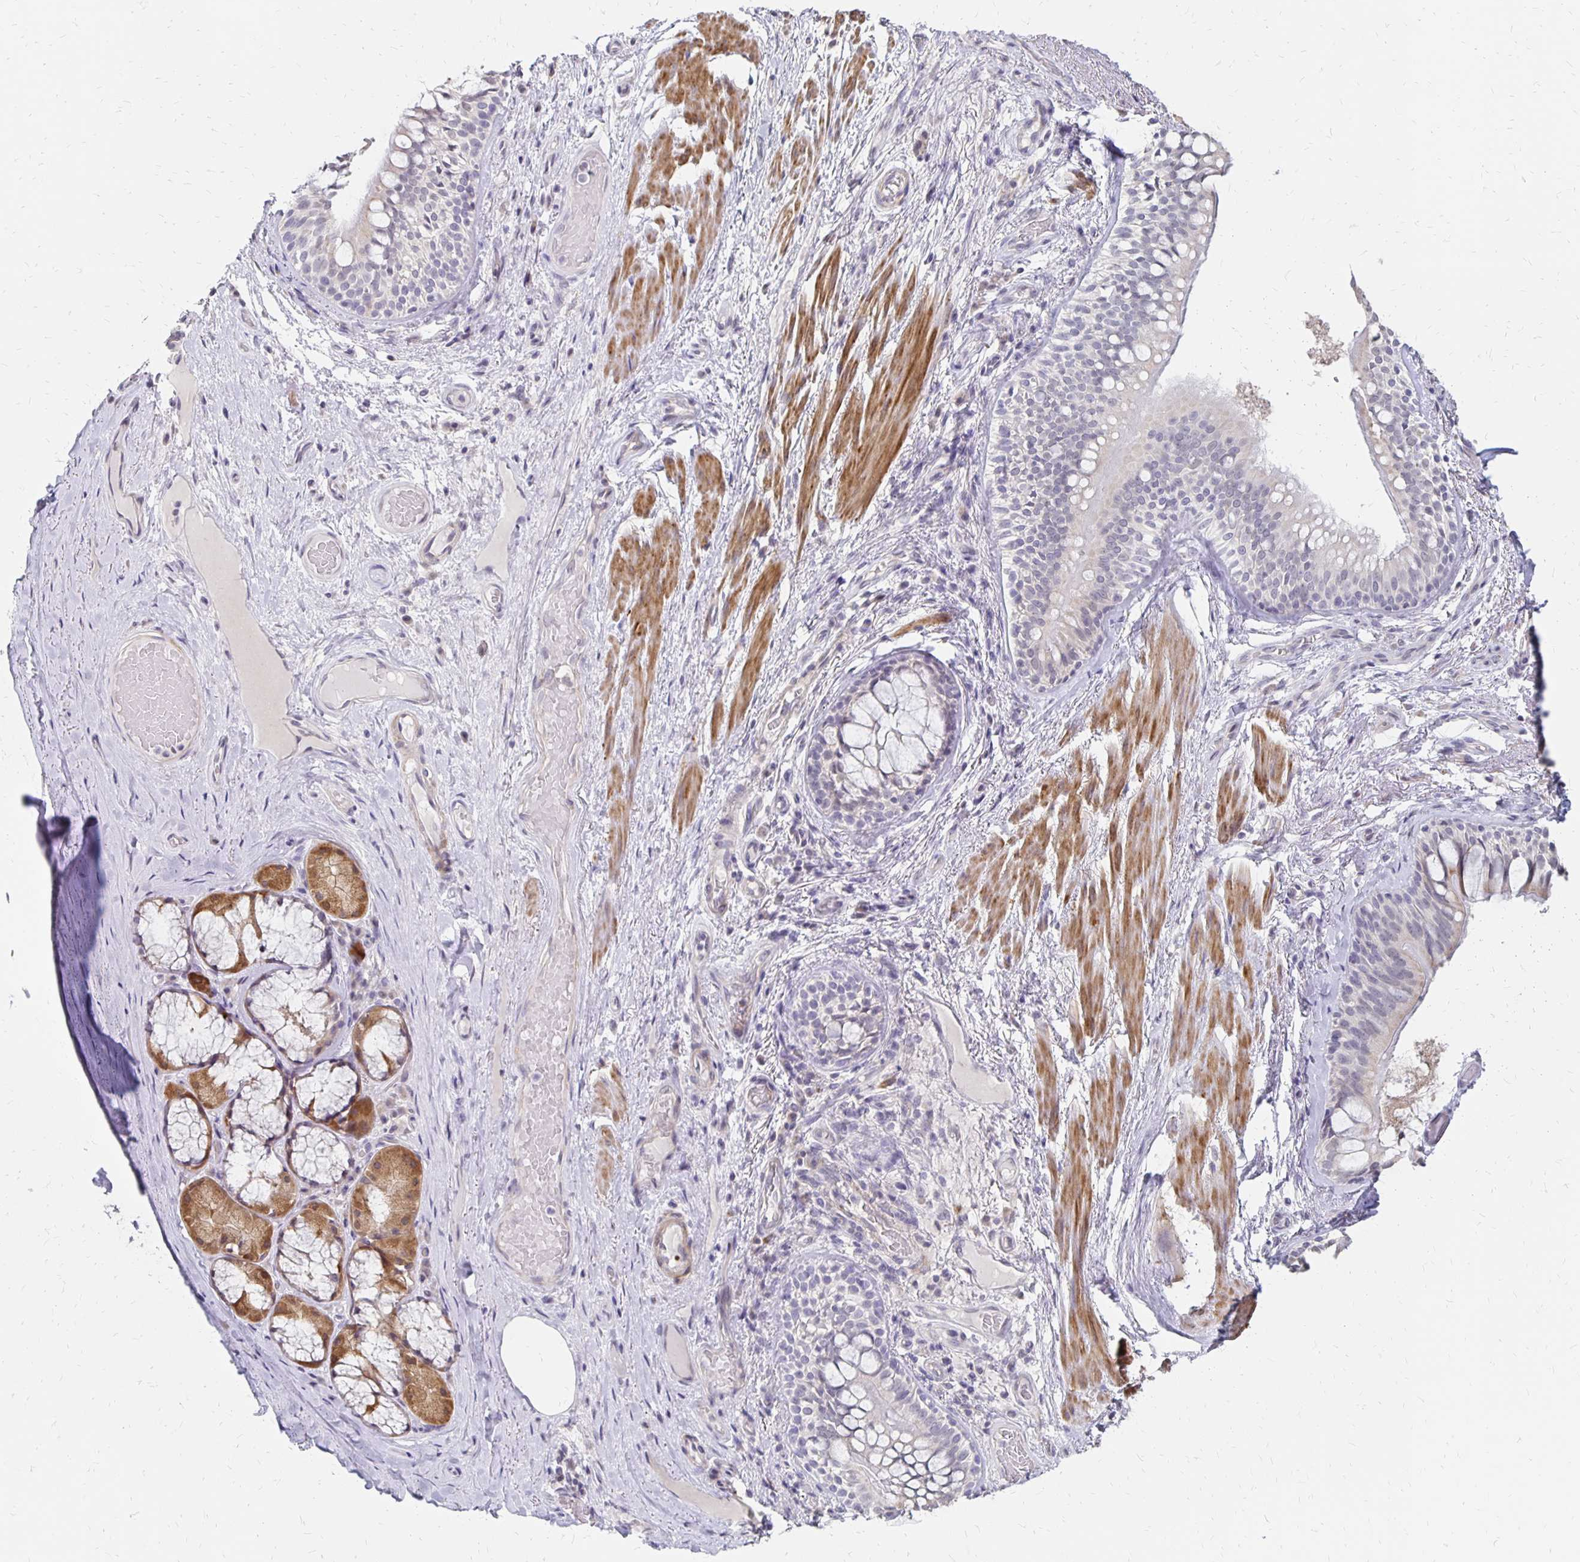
{"staining": {"intensity": "negative", "quantity": "none", "location": "none"}, "tissue": "adipose tissue", "cell_type": "Adipocytes", "image_type": "normal", "snomed": [{"axis": "morphology", "description": "Normal tissue, NOS"}, {"axis": "topography", "description": "Cartilage tissue"}, {"axis": "topography", "description": "Bronchus"}], "caption": "The image displays no significant positivity in adipocytes of adipose tissue. (DAB (3,3'-diaminobenzidine) immunohistochemistry (IHC) visualized using brightfield microscopy, high magnification).", "gene": "ATOSB", "patient": {"sex": "male", "age": 64}}